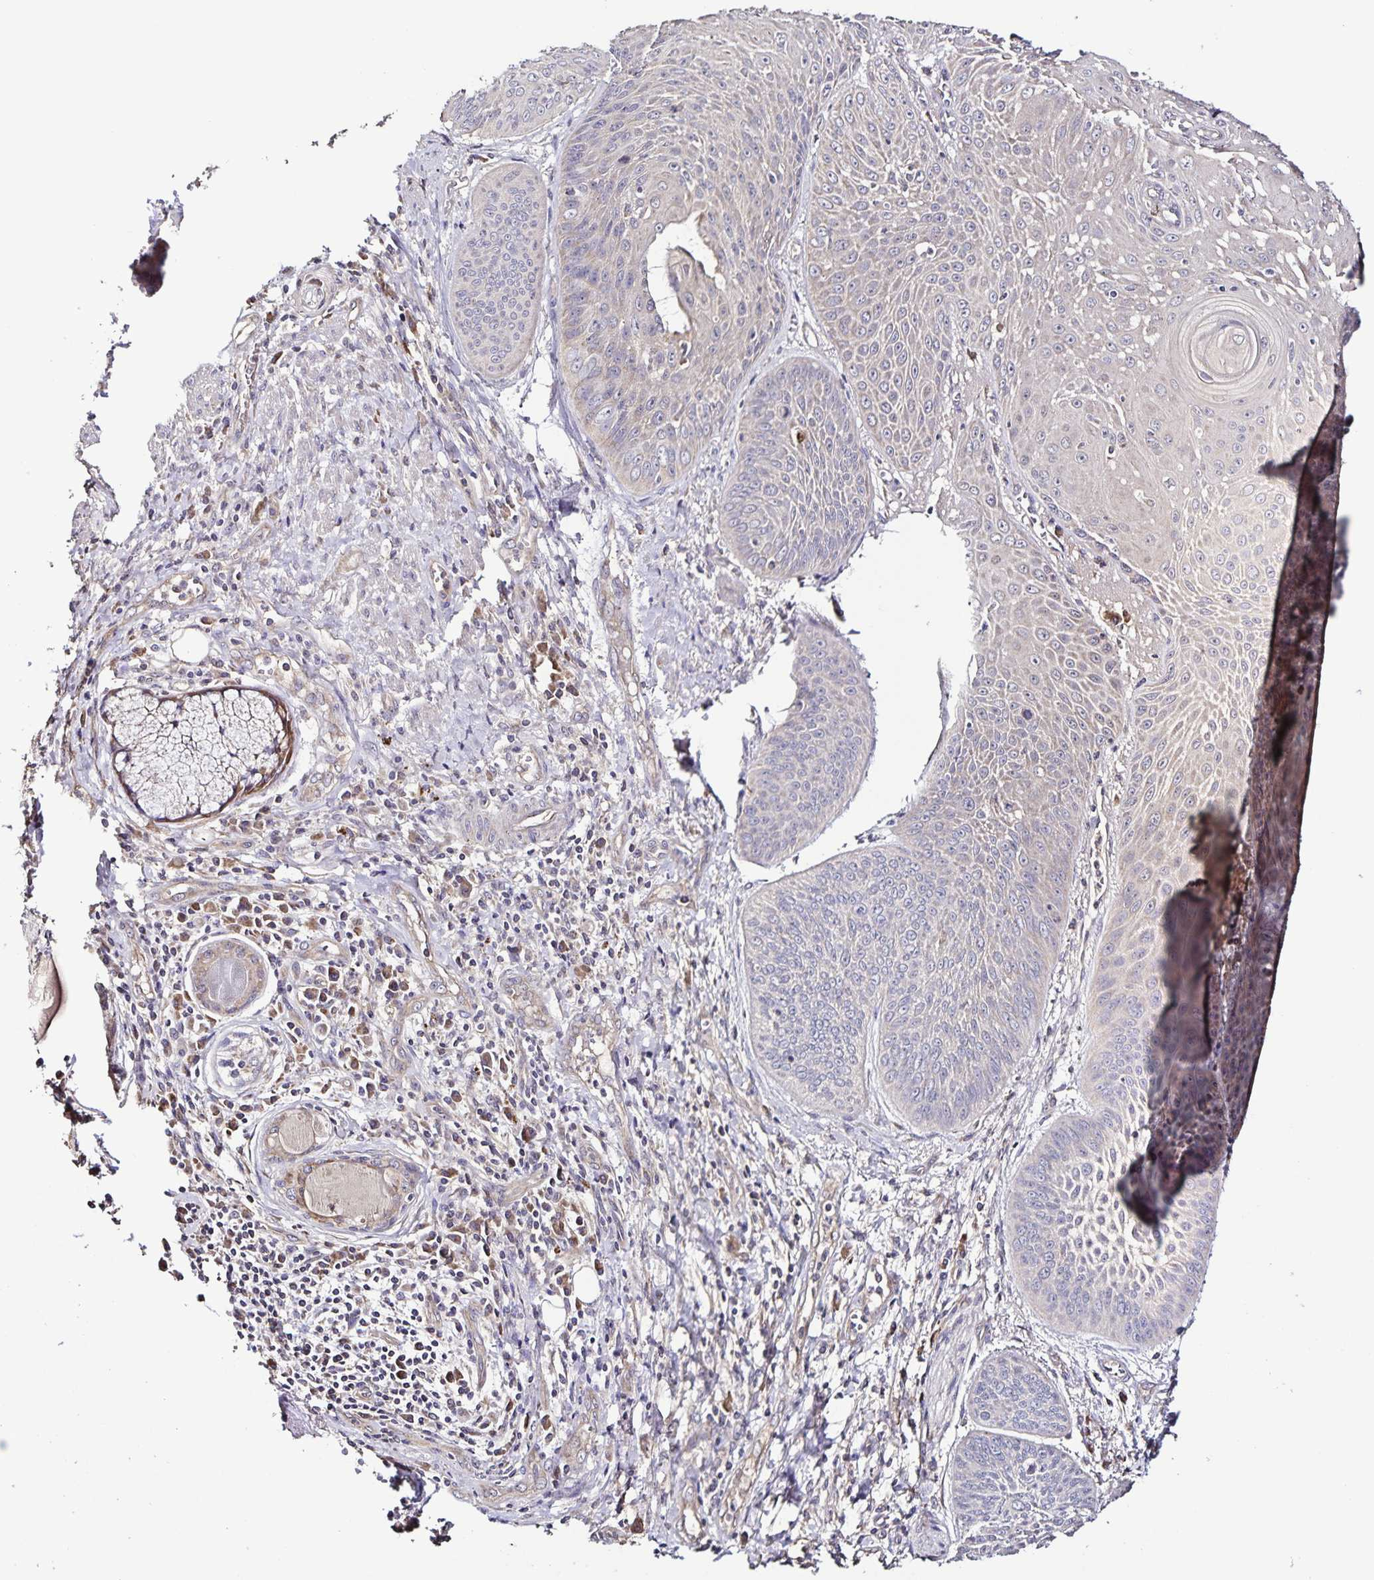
{"staining": {"intensity": "negative", "quantity": "none", "location": "none"}, "tissue": "lung cancer", "cell_type": "Tumor cells", "image_type": "cancer", "snomed": [{"axis": "morphology", "description": "Squamous cell carcinoma, NOS"}, {"axis": "topography", "description": "Lung"}], "caption": "A micrograph of human lung cancer is negative for staining in tumor cells. (DAB IHC with hematoxylin counter stain).", "gene": "MAN1A1", "patient": {"sex": "male", "age": 74}}